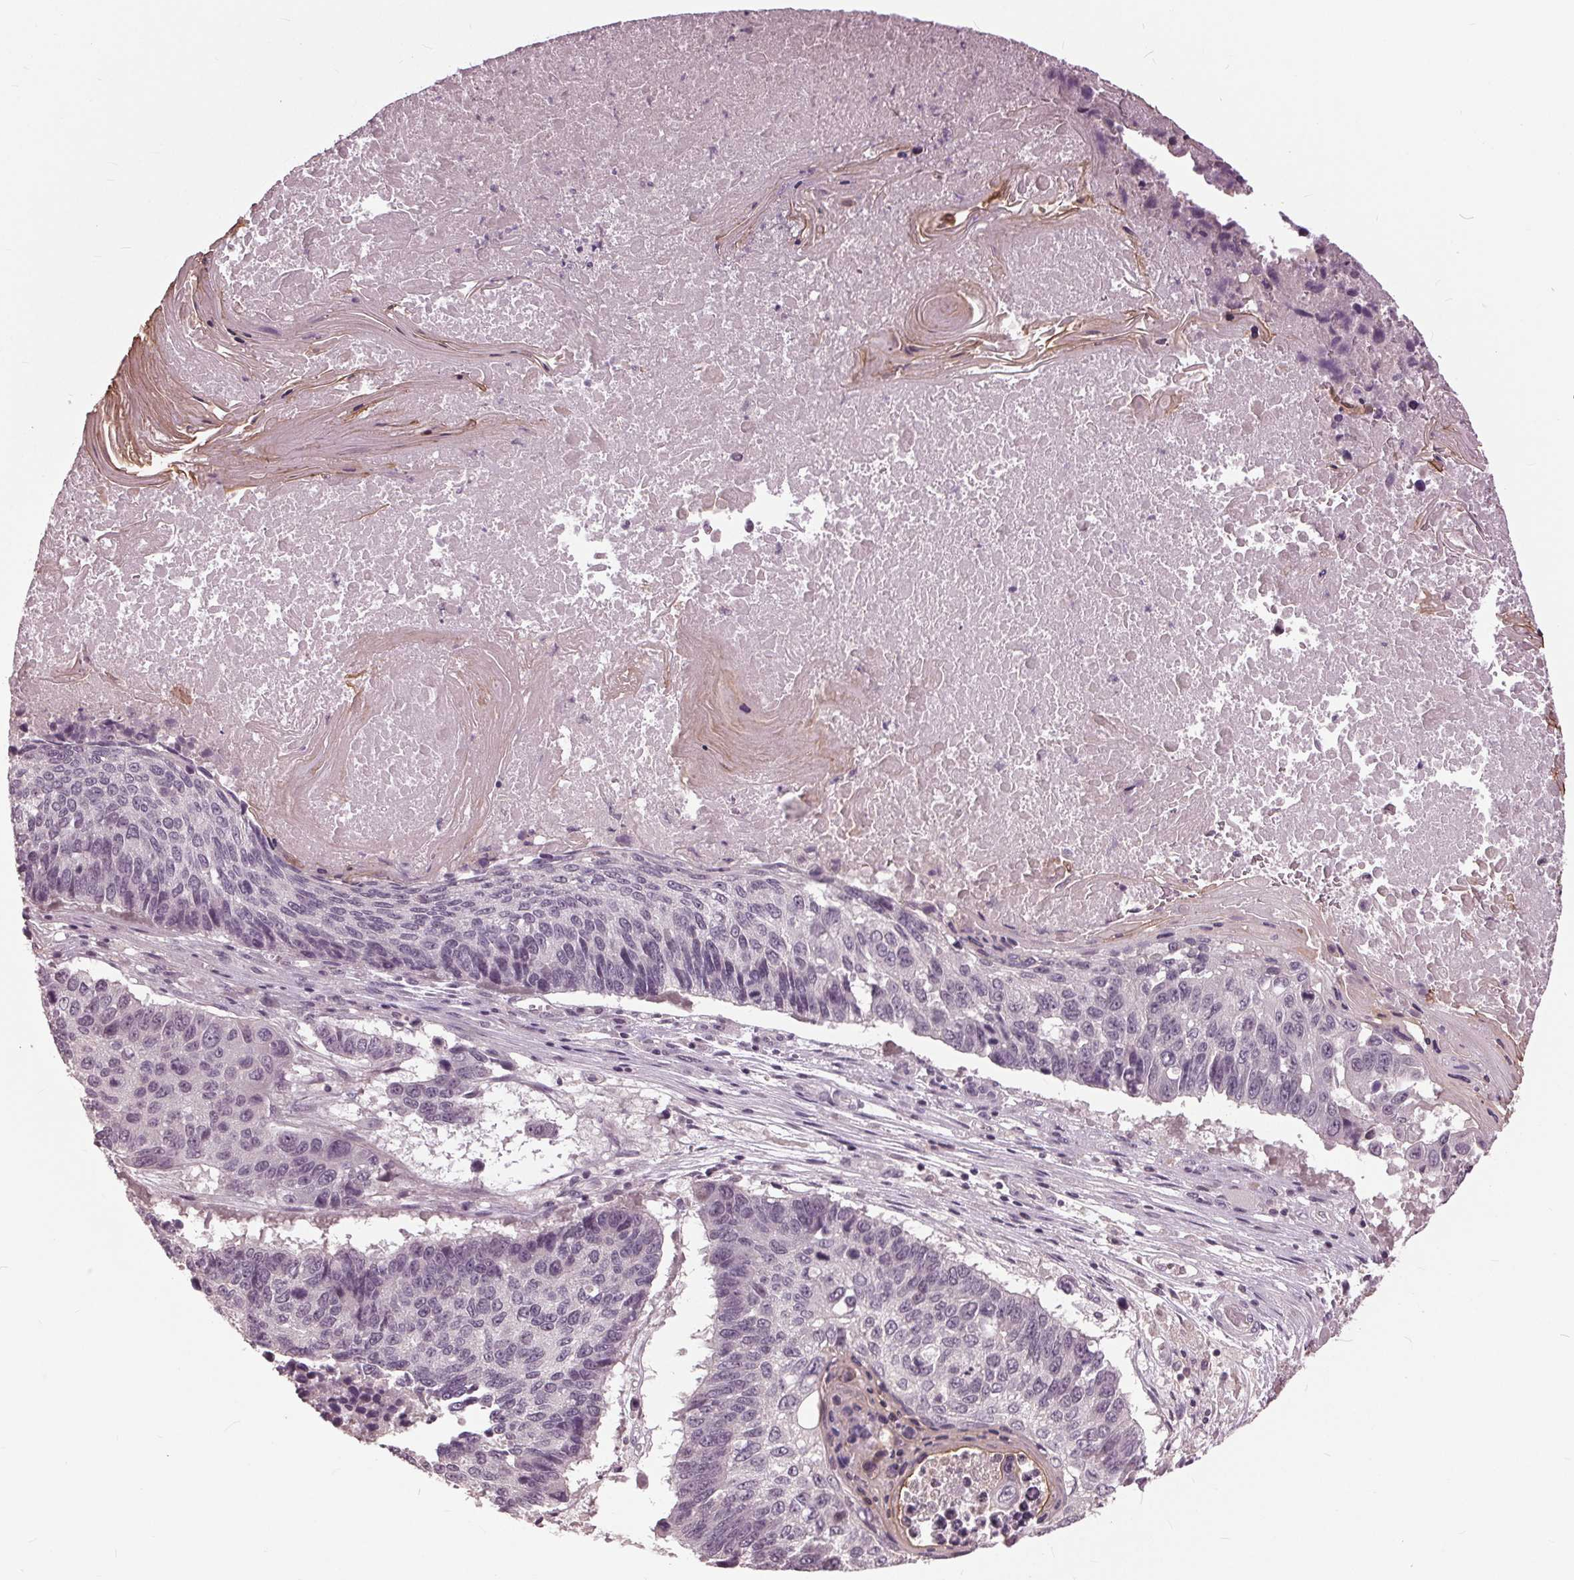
{"staining": {"intensity": "negative", "quantity": "none", "location": "none"}, "tissue": "lung cancer", "cell_type": "Tumor cells", "image_type": "cancer", "snomed": [{"axis": "morphology", "description": "Squamous cell carcinoma, NOS"}, {"axis": "topography", "description": "Lung"}], "caption": "High power microscopy micrograph of an immunohistochemistry image of squamous cell carcinoma (lung), revealing no significant staining in tumor cells. (DAB (3,3'-diaminobenzidine) immunohistochemistry visualized using brightfield microscopy, high magnification).", "gene": "SIGLEC6", "patient": {"sex": "male", "age": 73}}